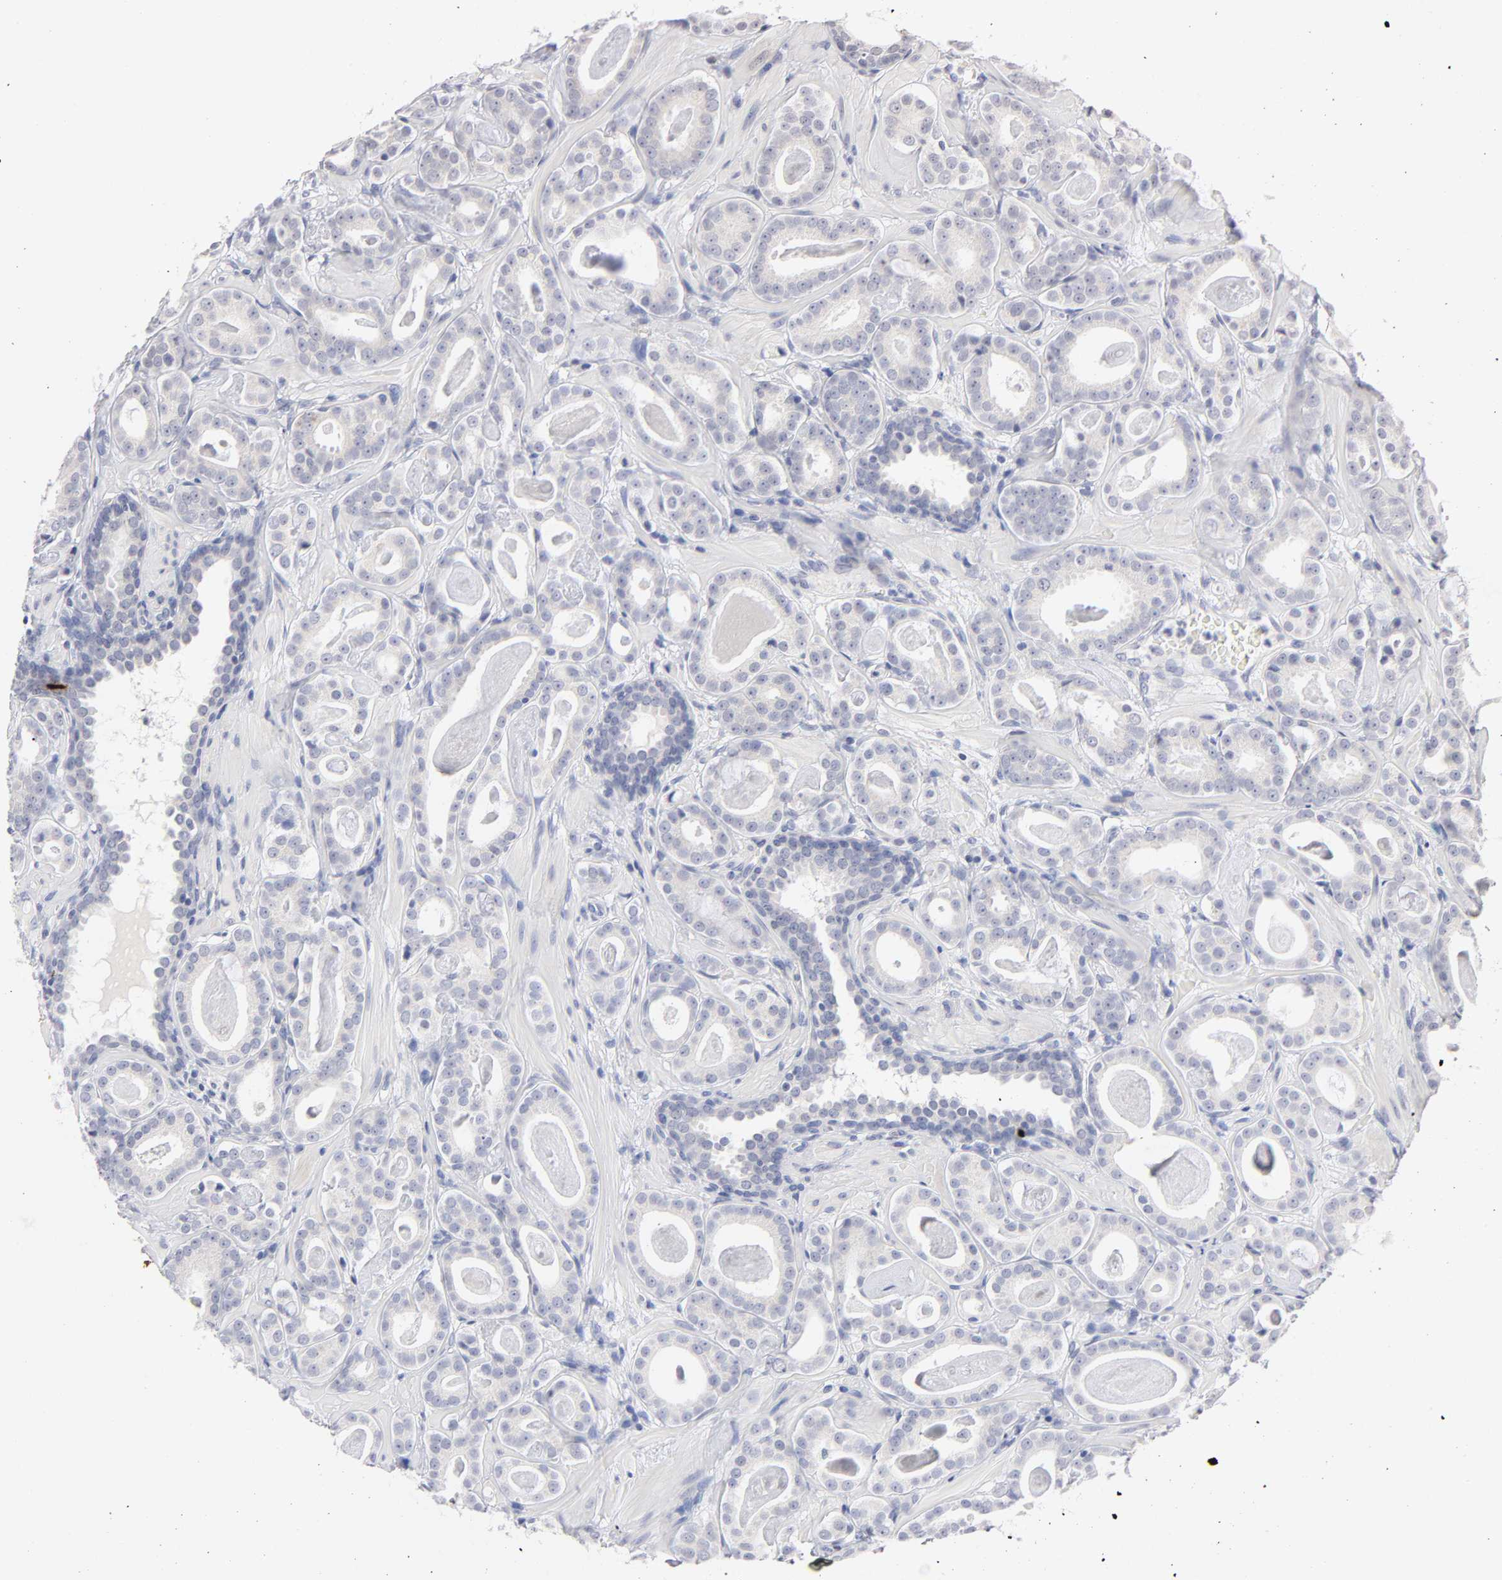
{"staining": {"intensity": "negative", "quantity": "none", "location": "none"}, "tissue": "prostate cancer", "cell_type": "Tumor cells", "image_type": "cancer", "snomed": [{"axis": "morphology", "description": "Adenocarcinoma, Low grade"}, {"axis": "topography", "description": "Prostate"}], "caption": "Micrograph shows no significant protein staining in tumor cells of prostate adenocarcinoma (low-grade).", "gene": "KHNYN", "patient": {"sex": "male", "age": 57}}